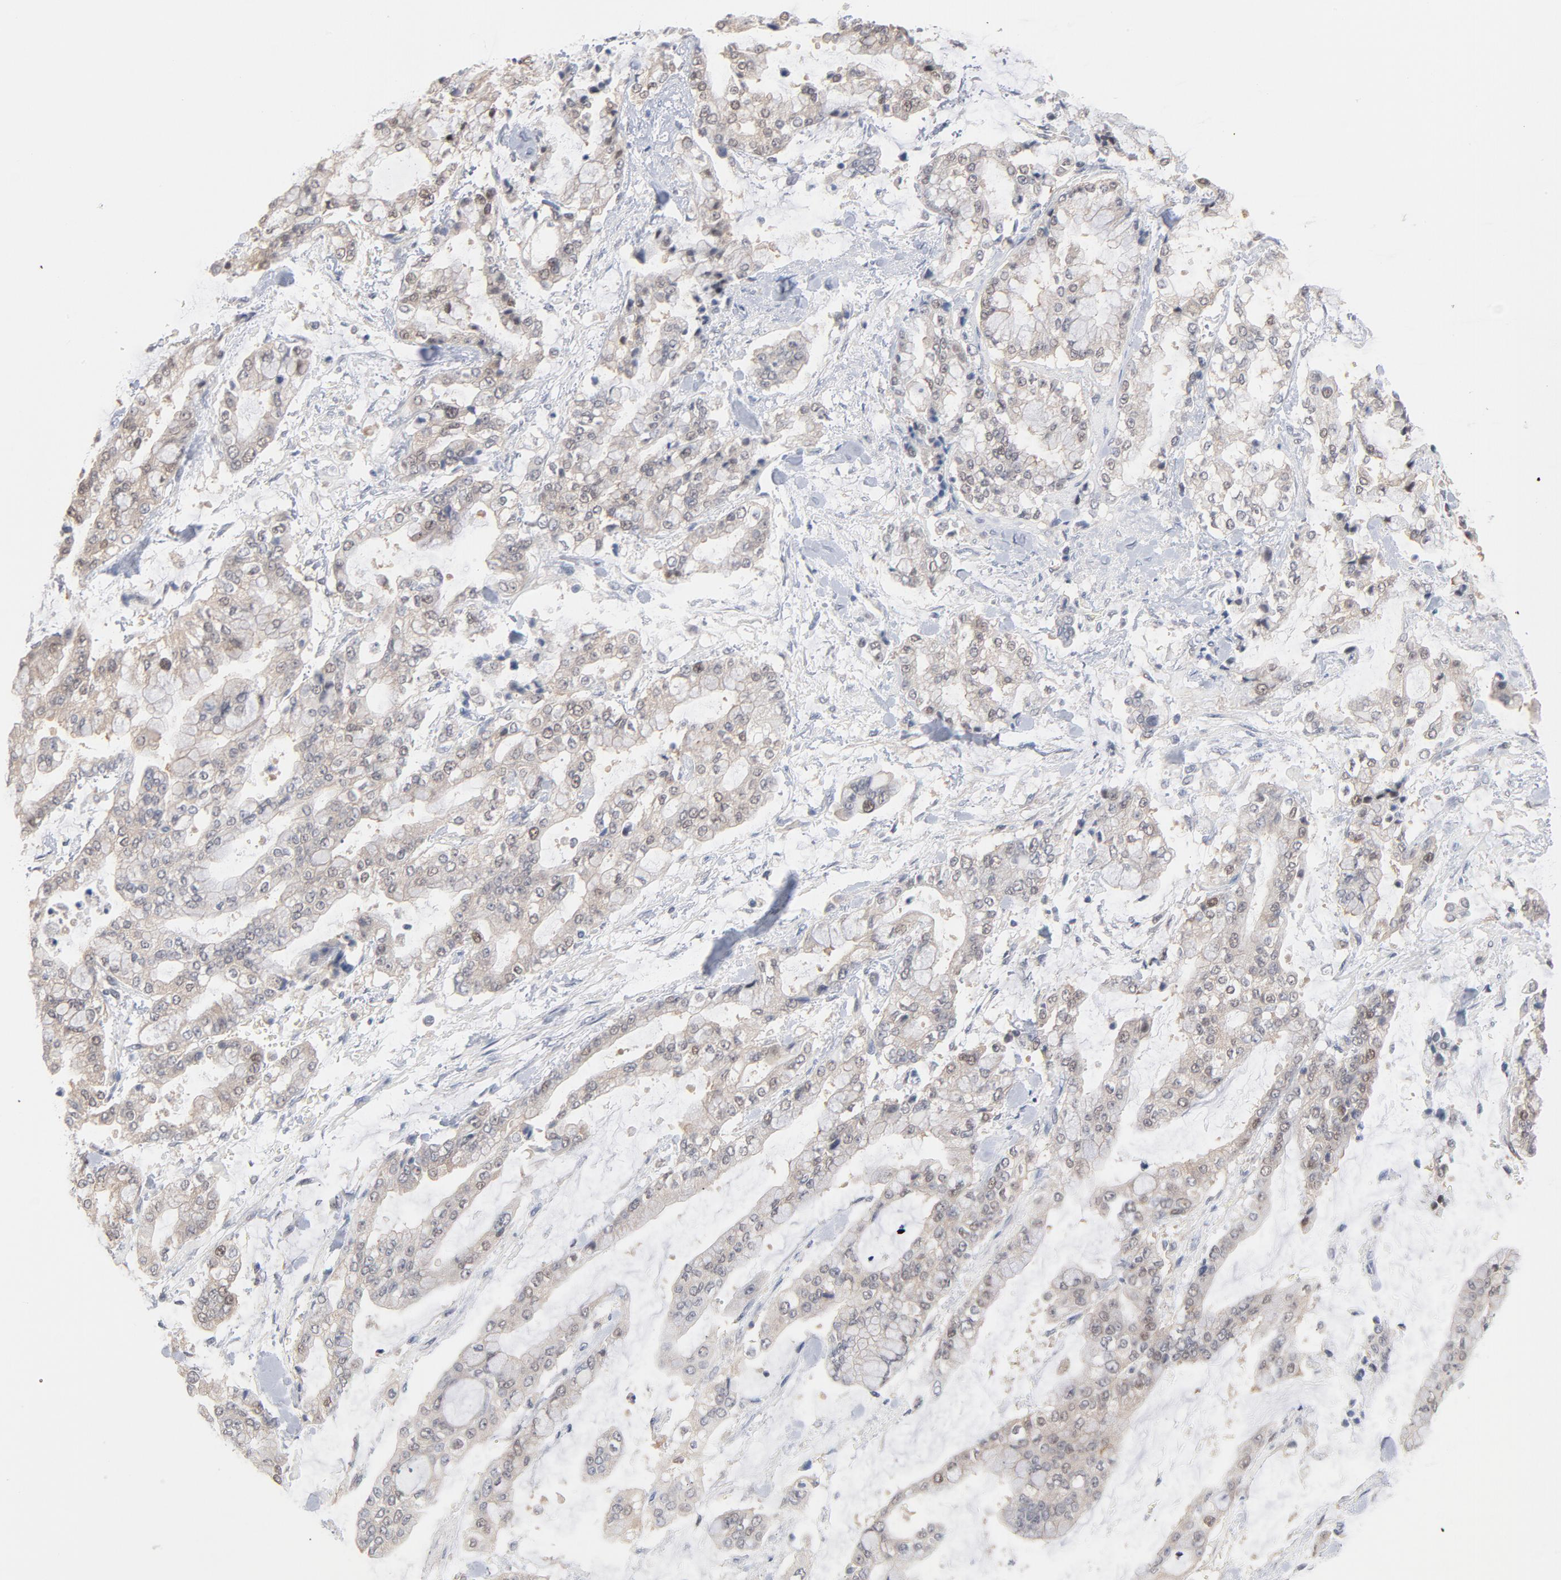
{"staining": {"intensity": "weak", "quantity": "<25%", "location": "nuclear"}, "tissue": "stomach cancer", "cell_type": "Tumor cells", "image_type": "cancer", "snomed": [{"axis": "morphology", "description": "Normal tissue, NOS"}, {"axis": "morphology", "description": "Adenocarcinoma, NOS"}, {"axis": "topography", "description": "Stomach, upper"}, {"axis": "topography", "description": "Stomach"}], "caption": "Stomach cancer (adenocarcinoma) was stained to show a protein in brown. There is no significant staining in tumor cells.", "gene": "UBL4A", "patient": {"sex": "male", "age": 76}}